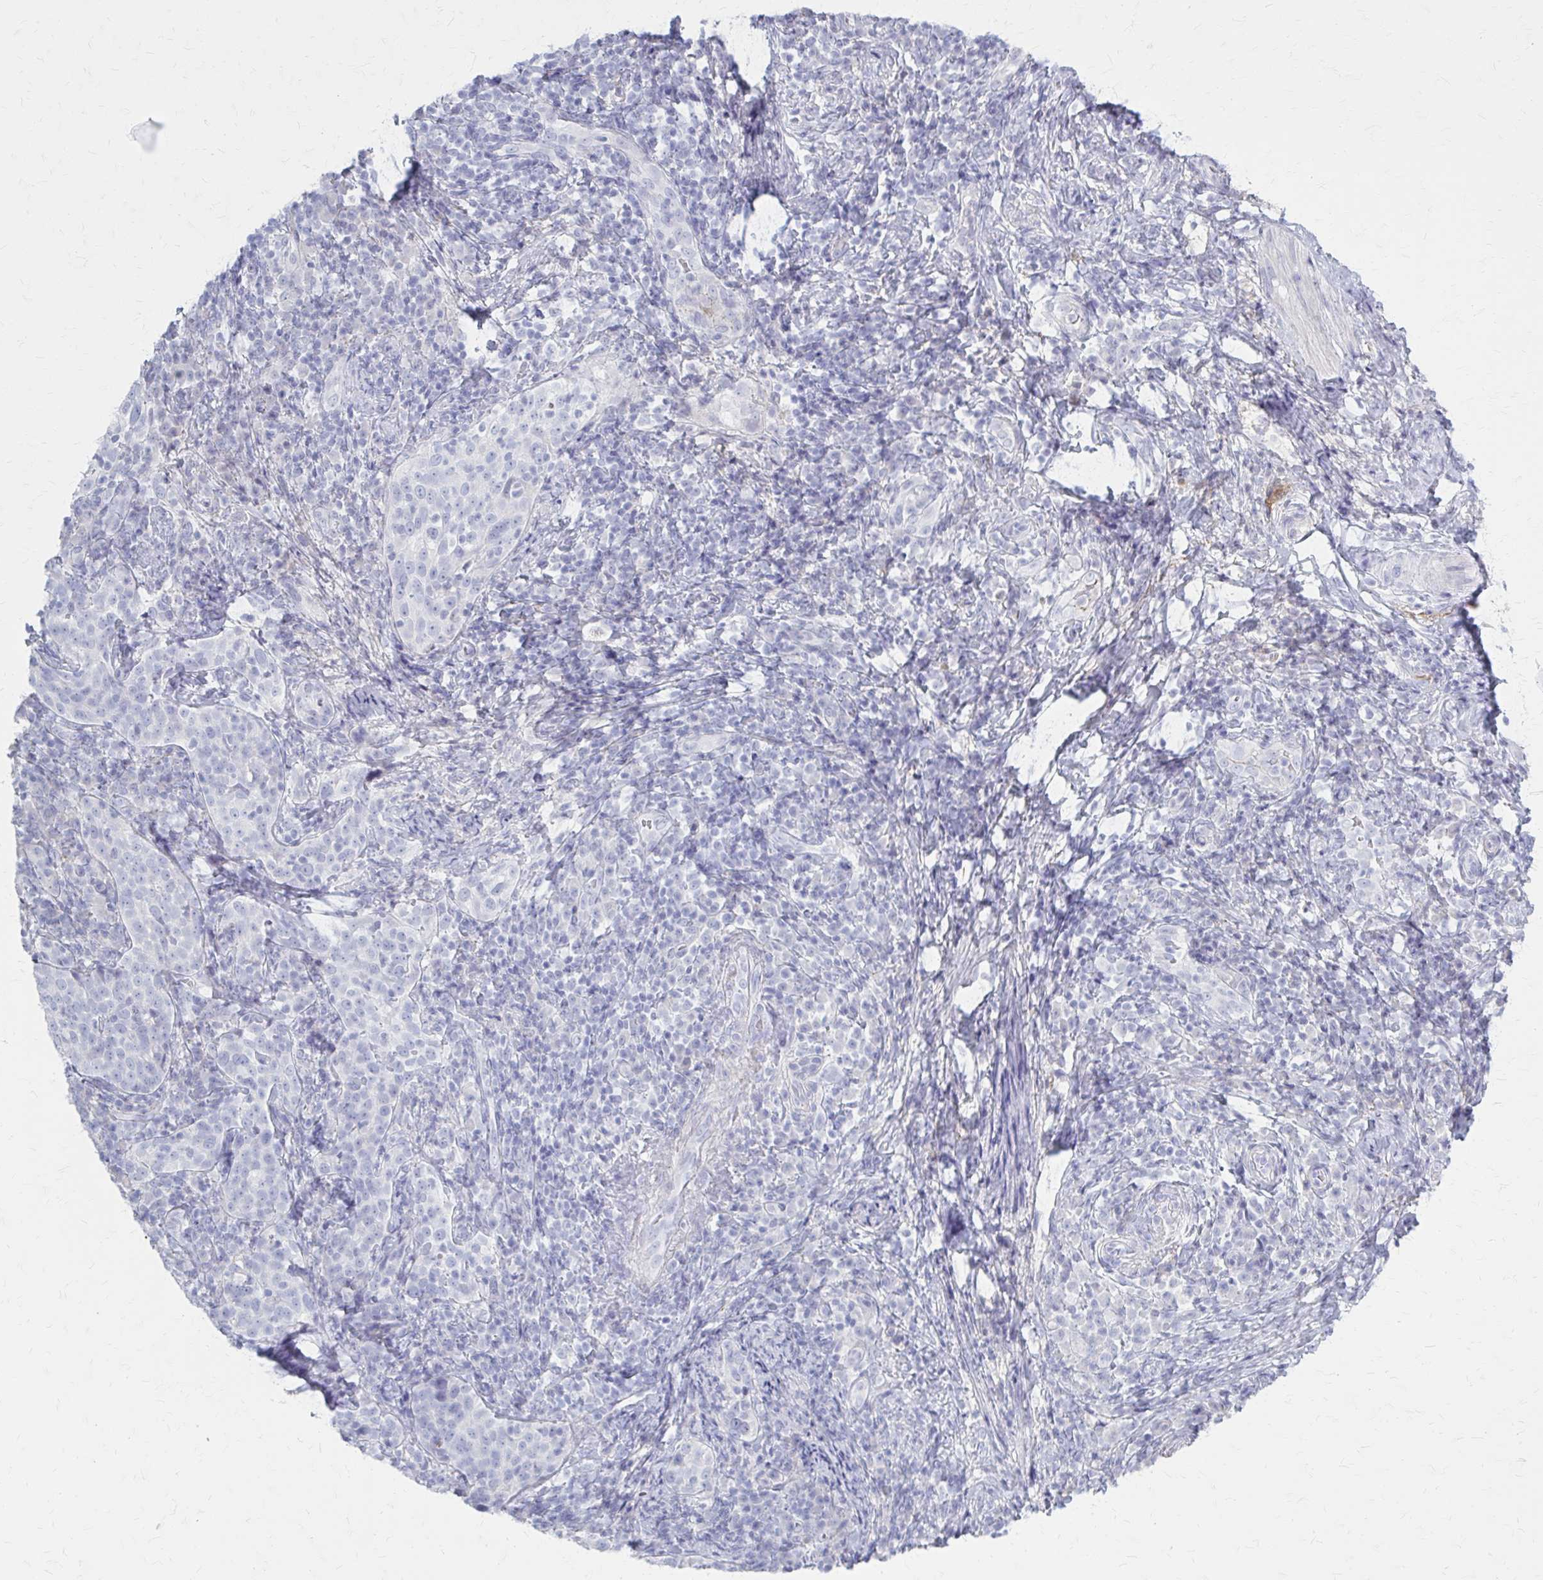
{"staining": {"intensity": "negative", "quantity": "none", "location": "none"}, "tissue": "cervical cancer", "cell_type": "Tumor cells", "image_type": "cancer", "snomed": [{"axis": "morphology", "description": "Squamous cell carcinoma, NOS"}, {"axis": "topography", "description": "Cervix"}], "caption": "This histopathology image is of cervical squamous cell carcinoma stained with IHC to label a protein in brown with the nuclei are counter-stained blue. There is no staining in tumor cells.", "gene": "SERPIND1", "patient": {"sex": "female", "age": 75}}